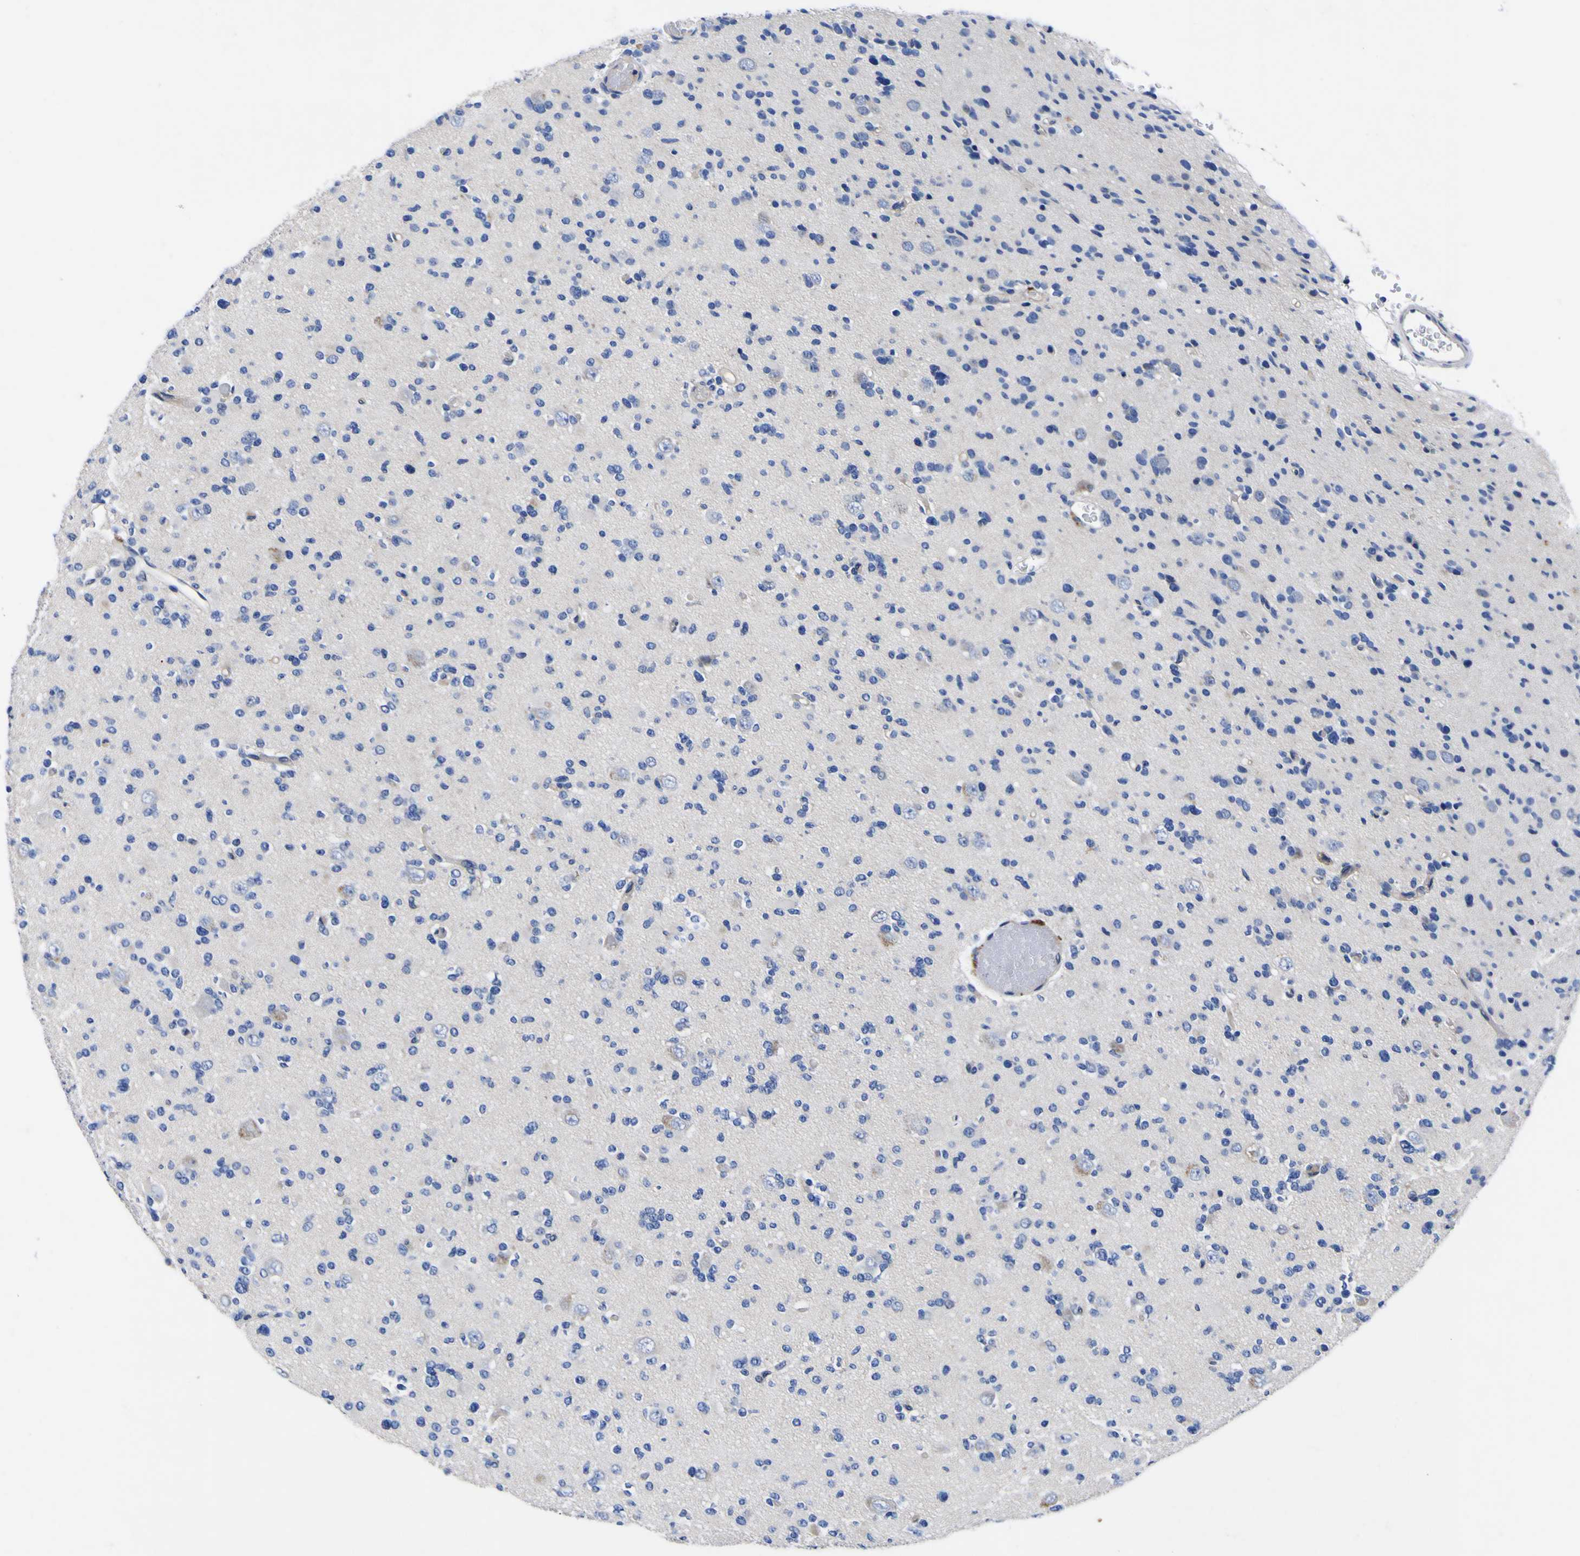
{"staining": {"intensity": "negative", "quantity": "none", "location": "none"}, "tissue": "glioma", "cell_type": "Tumor cells", "image_type": "cancer", "snomed": [{"axis": "morphology", "description": "Glioma, malignant, Low grade"}, {"axis": "topography", "description": "Brain"}], "caption": "Glioma stained for a protein using immunohistochemistry displays no staining tumor cells.", "gene": "VASN", "patient": {"sex": "female", "age": 22}}